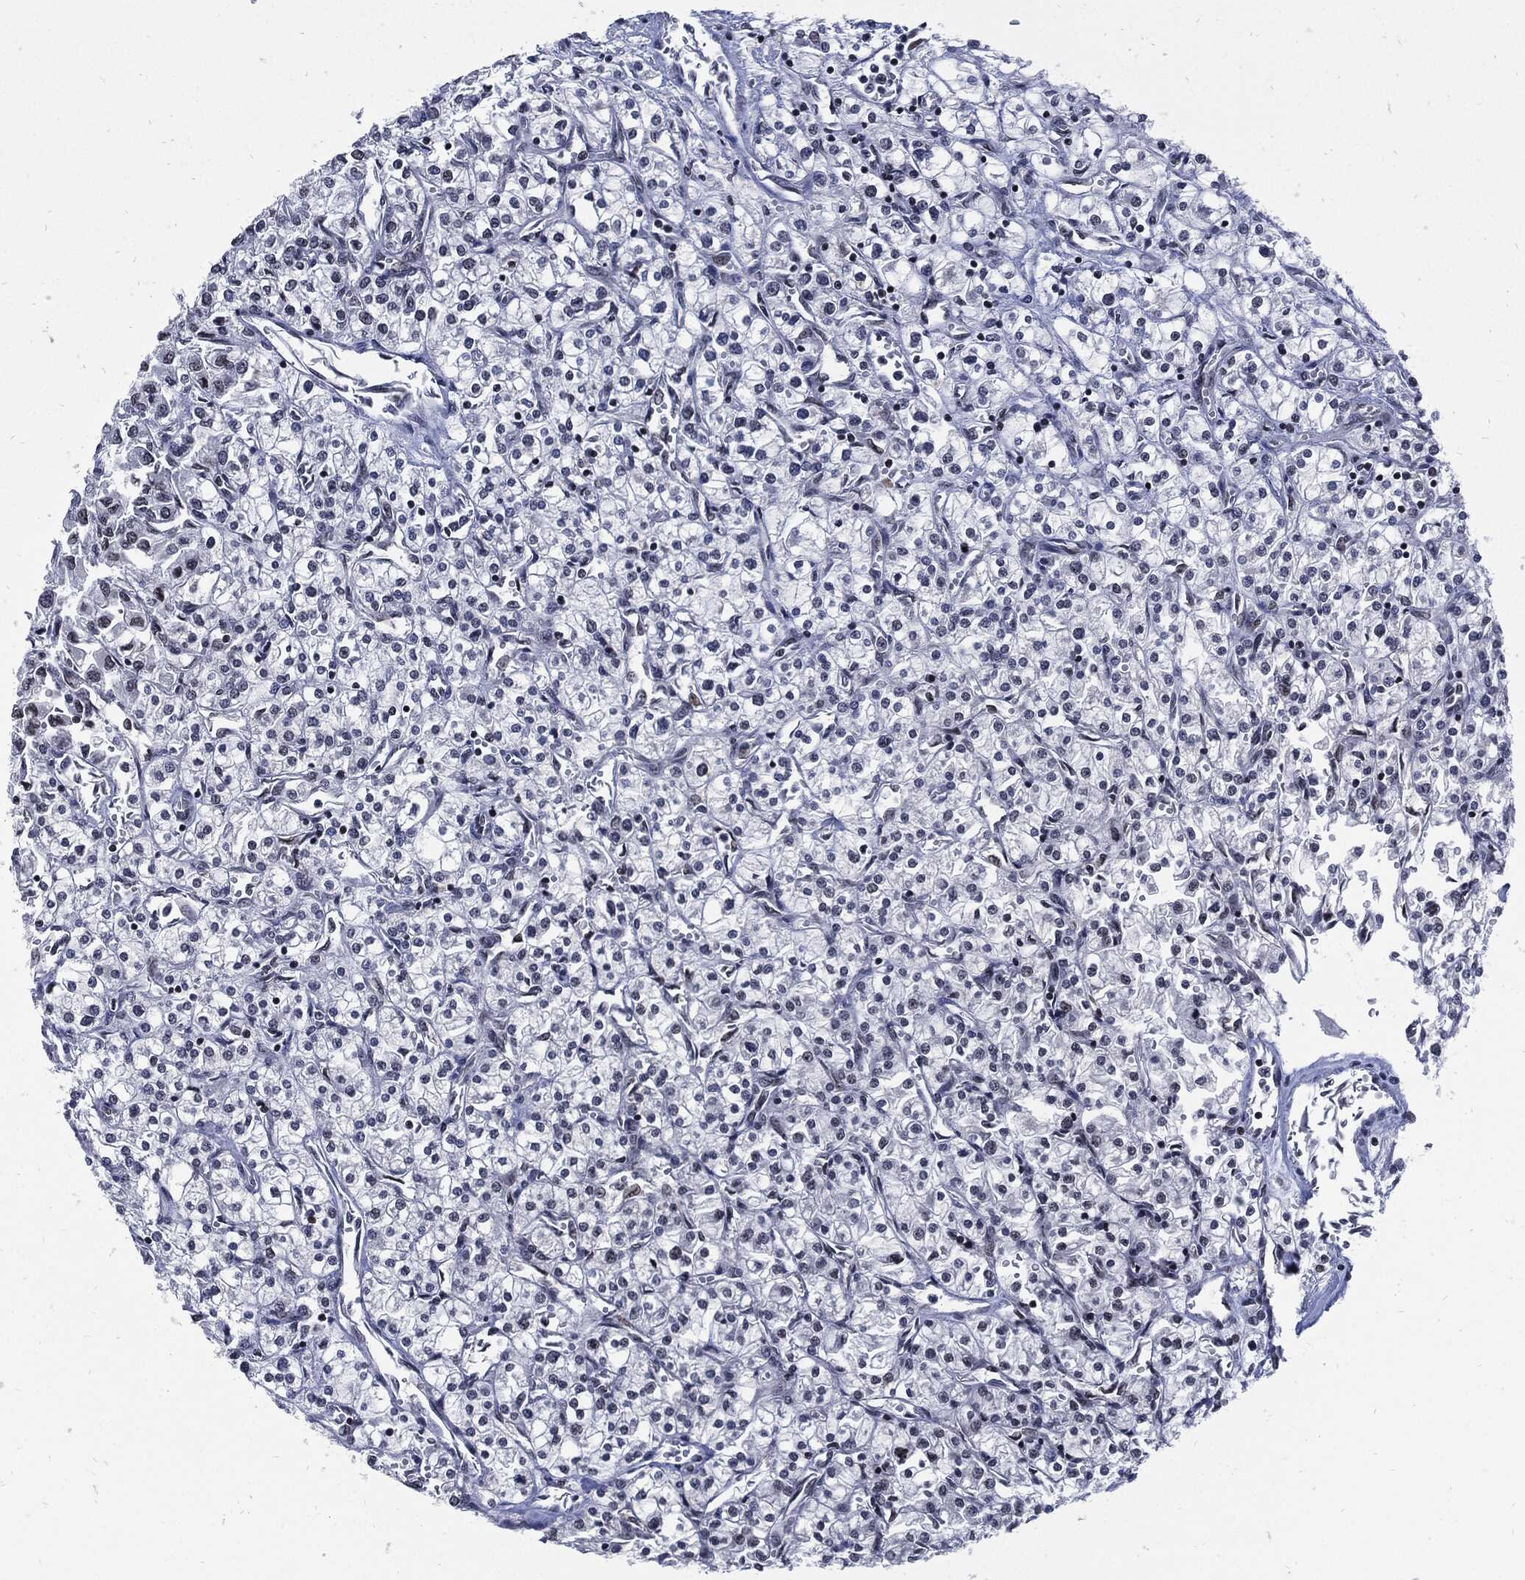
{"staining": {"intensity": "negative", "quantity": "none", "location": "none"}, "tissue": "renal cancer", "cell_type": "Tumor cells", "image_type": "cancer", "snomed": [{"axis": "morphology", "description": "Adenocarcinoma, NOS"}, {"axis": "topography", "description": "Kidney"}], "caption": "DAB (3,3'-diaminobenzidine) immunohistochemical staining of adenocarcinoma (renal) reveals no significant staining in tumor cells.", "gene": "TERF2", "patient": {"sex": "male", "age": 80}}